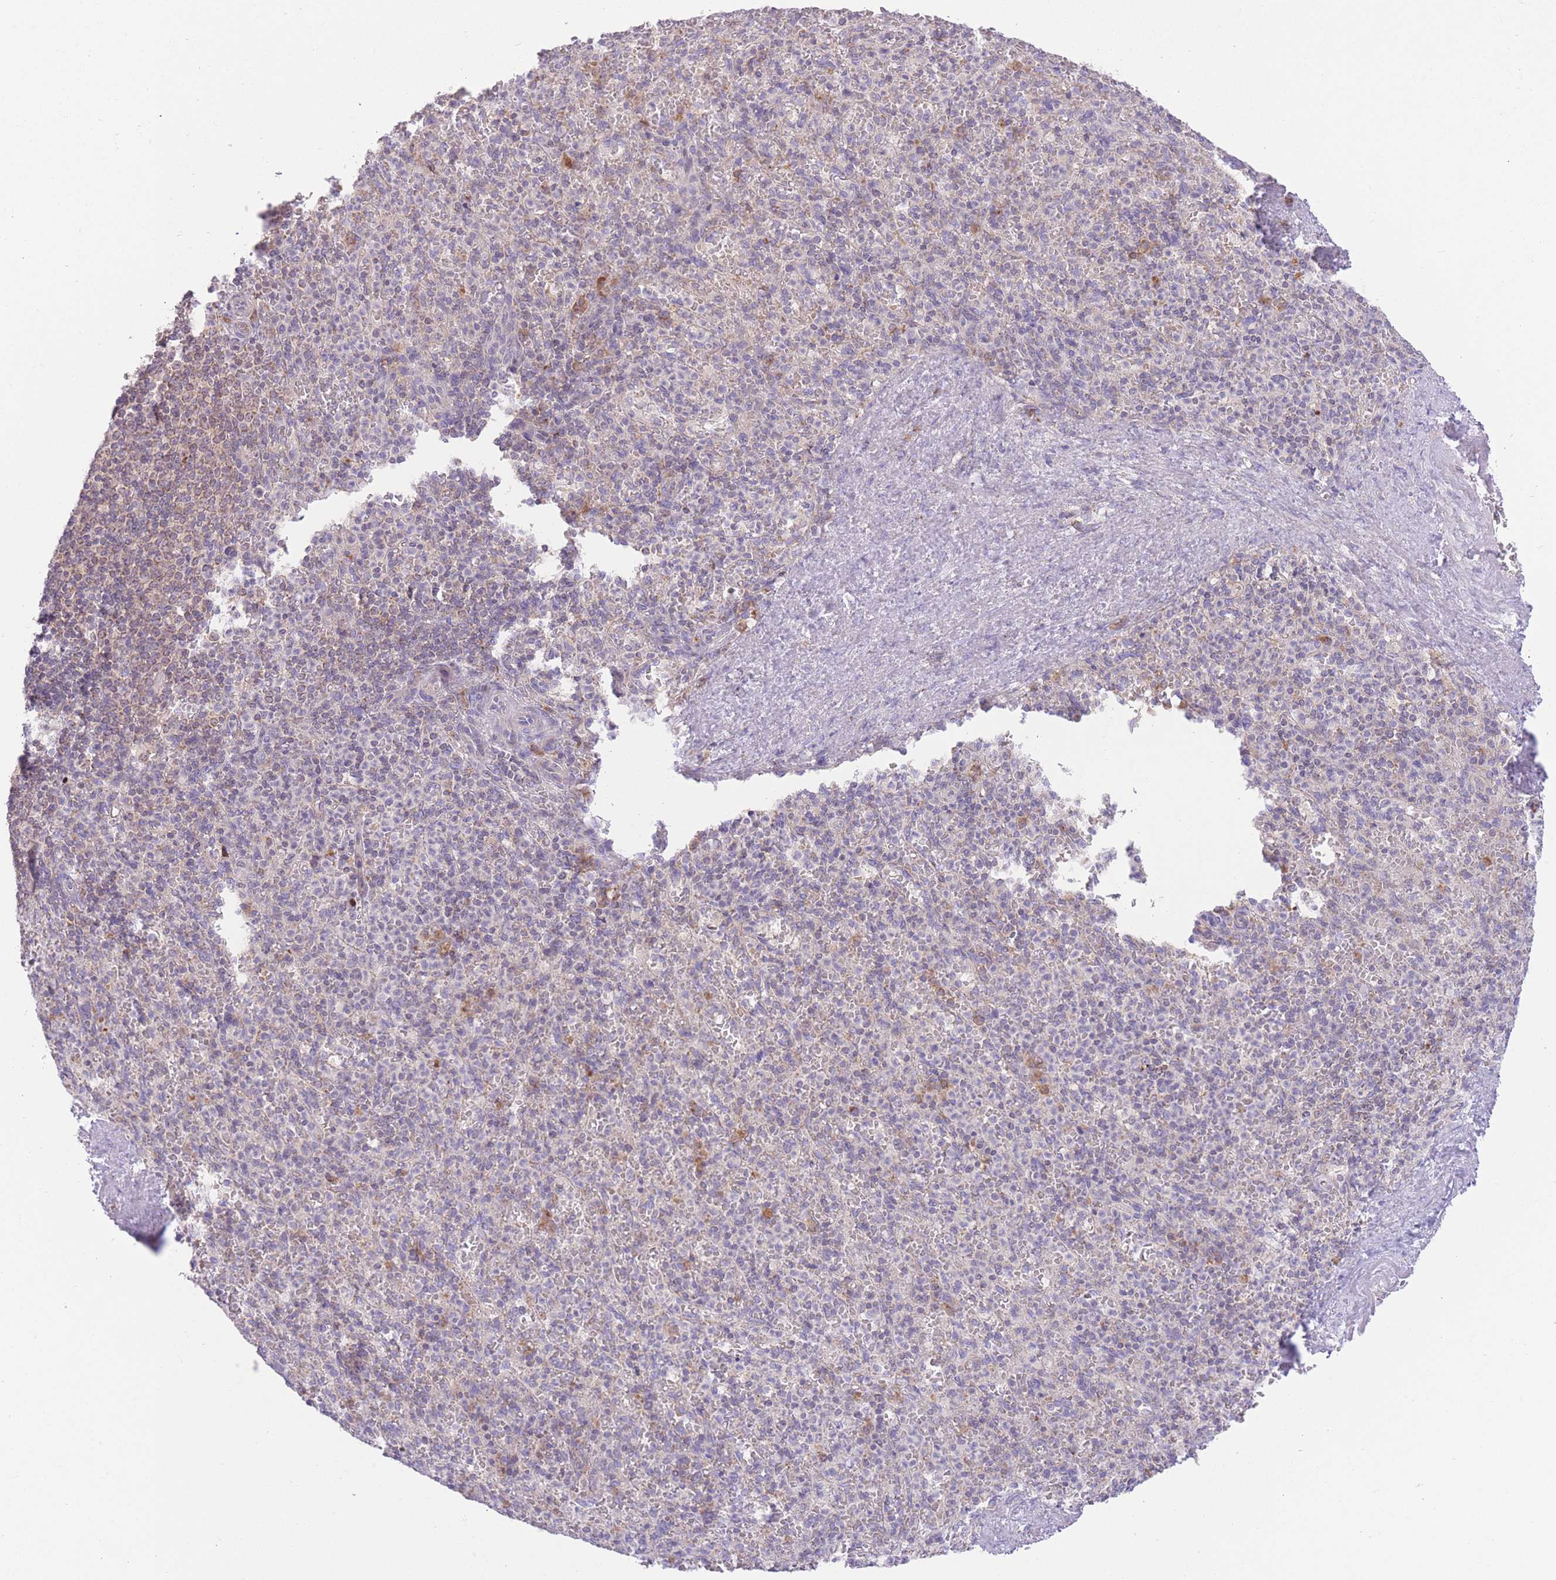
{"staining": {"intensity": "negative", "quantity": "none", "location": "none"}, "tissue": "spleen", "cell_type": "Cells in red pulp", "image_type": "normal", "snomed": [{"axis": "morphology", "description": "Normal tissue, NOS"}, {"axis": "topography", "description": "Spleen"}], "caption": "The immunohistochemistry image has no significant staining in cells in red pulp of spleen.", "gene": "BOLA2B", "patient": {"sex": "female", "age": 74}}